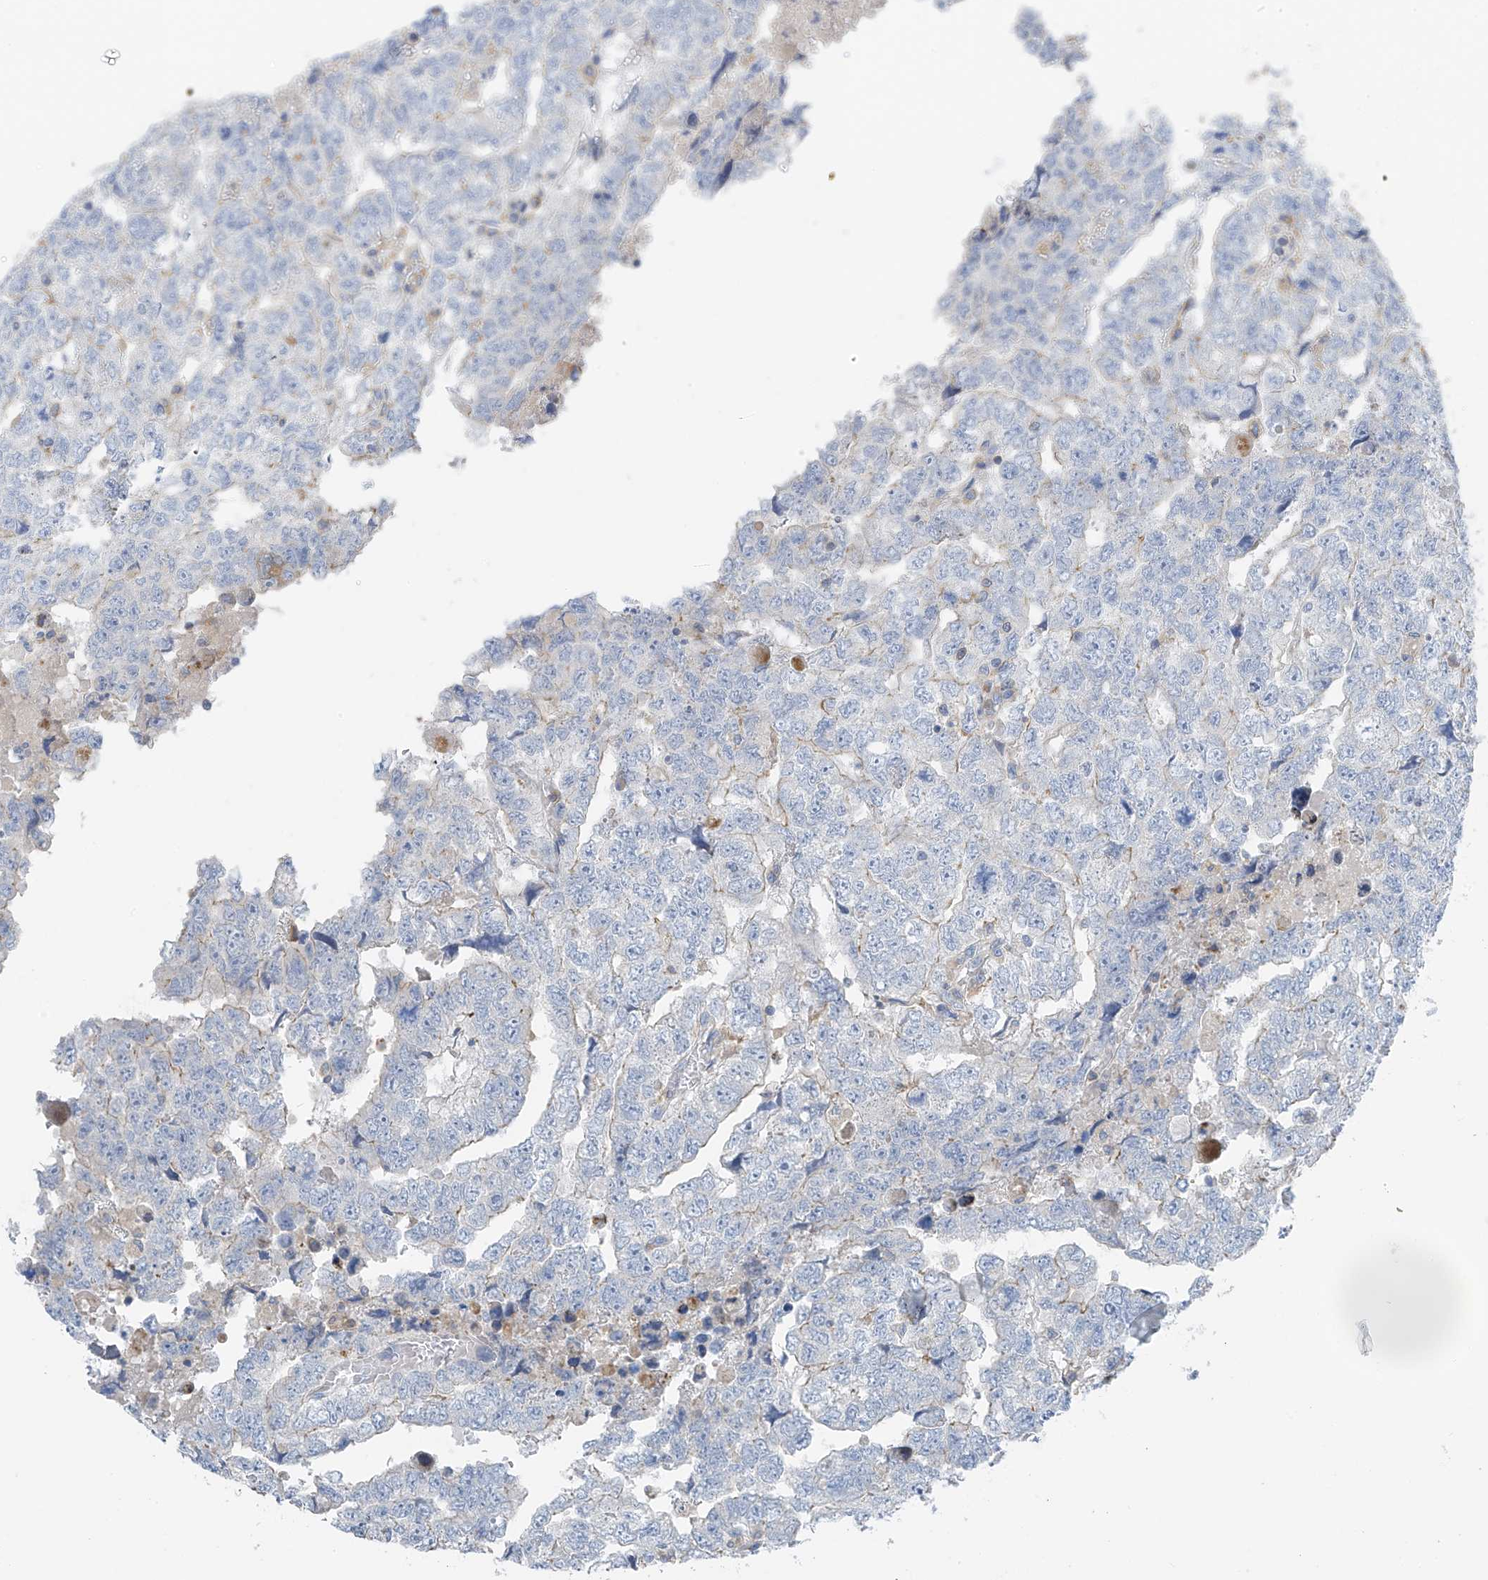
{"staining": {"intensity": "negative", "quantity": "none", "location": "none"}, "tissue": "testis cancer", "cell_type": "Tumor cells", "image_type": "cancer", "snomed": [{"axis": "morphology", "description": "Carcinoma, Embryonal, NOS"}, {"axis": "topography", "description": "Testis"}], "caption": "IHC micrograph of human testis embryonal carcinoma stained for a protein (brown), which displays no expression in tumor cells. (Stains: DAB (3,3'-diaminobenzidine) immunohistochemistry (IHC) with hematoxylin counter stain, Microscopy: brightfield microscopy at high magnification).", "gene": "NALCN", "patient": {"sex": "male", "age": 36}}